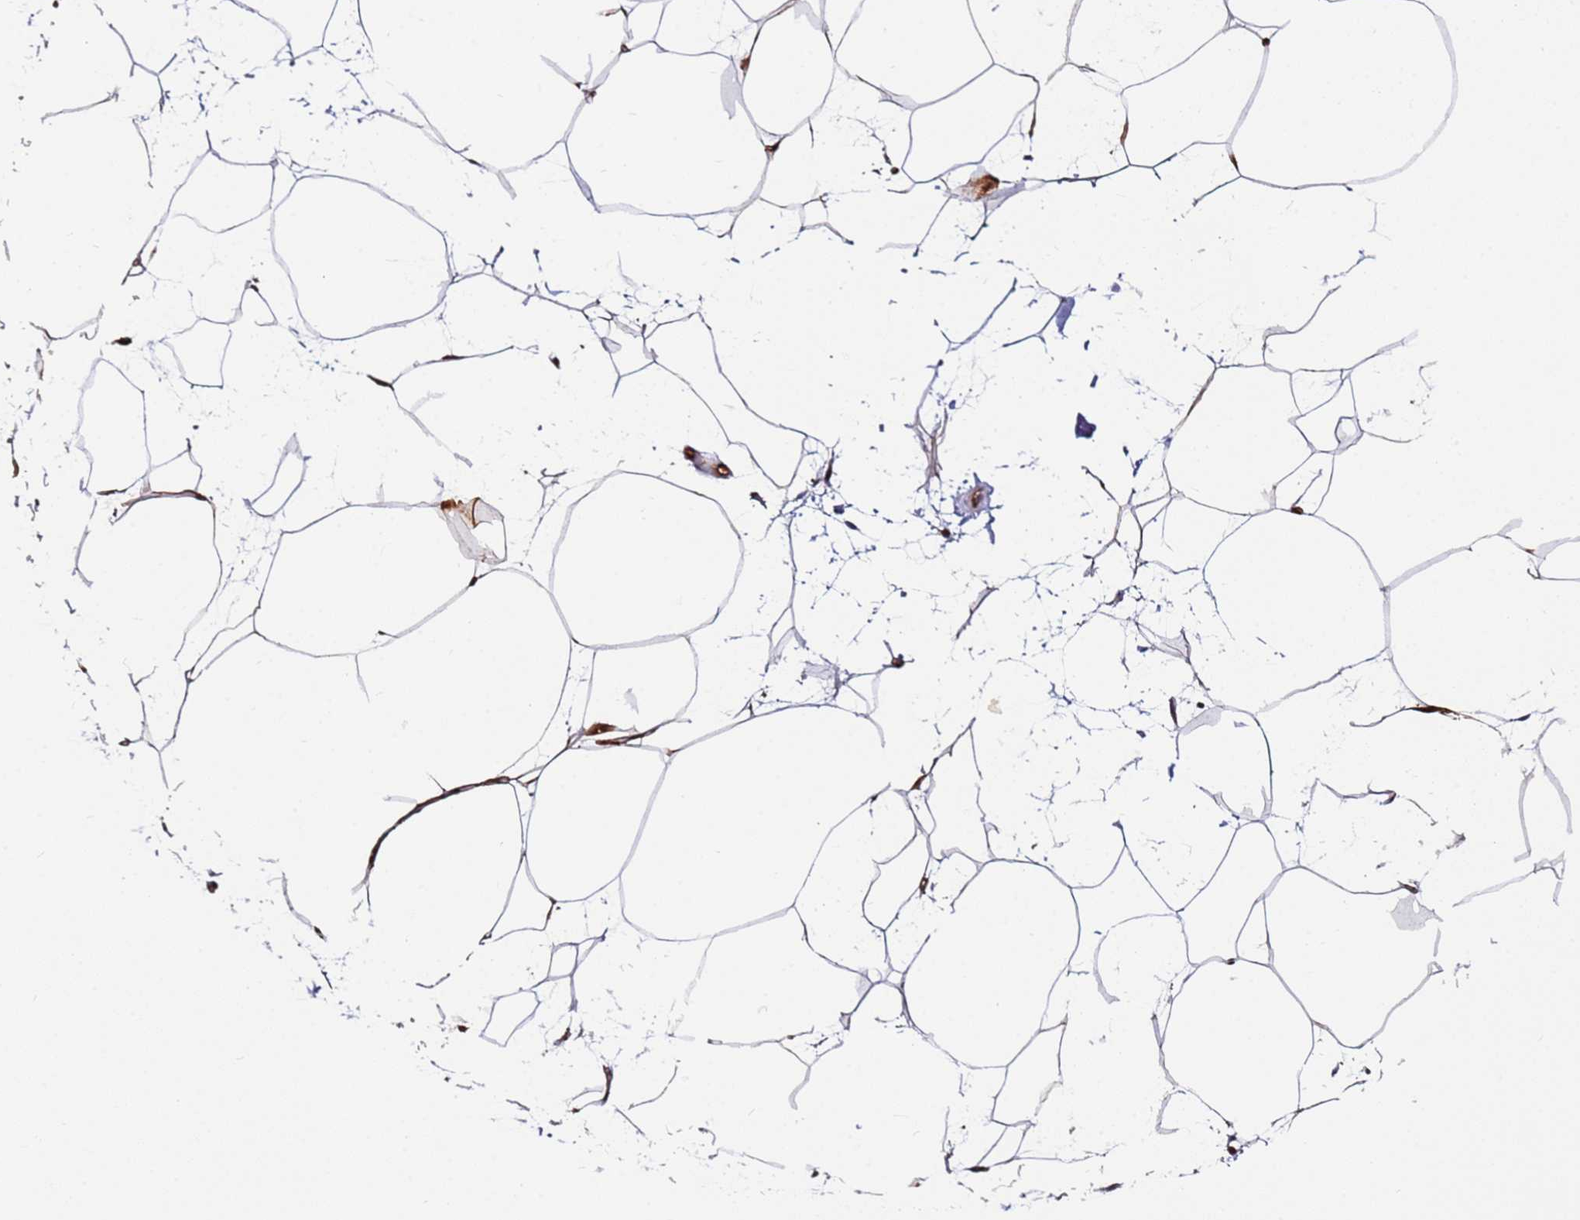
{"staining": {"intensity": "moderate", "quantity": "<25%", "location": "cytoplasmic/membranous"}, "tissue": "adipose tissue", "cell_type": "Adipocytes", "image_type": "normal", "snomed": [{"axis": "morphology", "description": "Normal tissue, NOS"}, {"axis": "topography", "description": "Adipose tissue"}], "caption": "Immunohistochemistry (DAB) staining of unremarkable human adipose tissue reveals moderate cytoplasmic/membranous protein positivity in about <25% of adipocytes.", "gene": "SRRM5", "patient": {"sex": "female", "age": 37}}